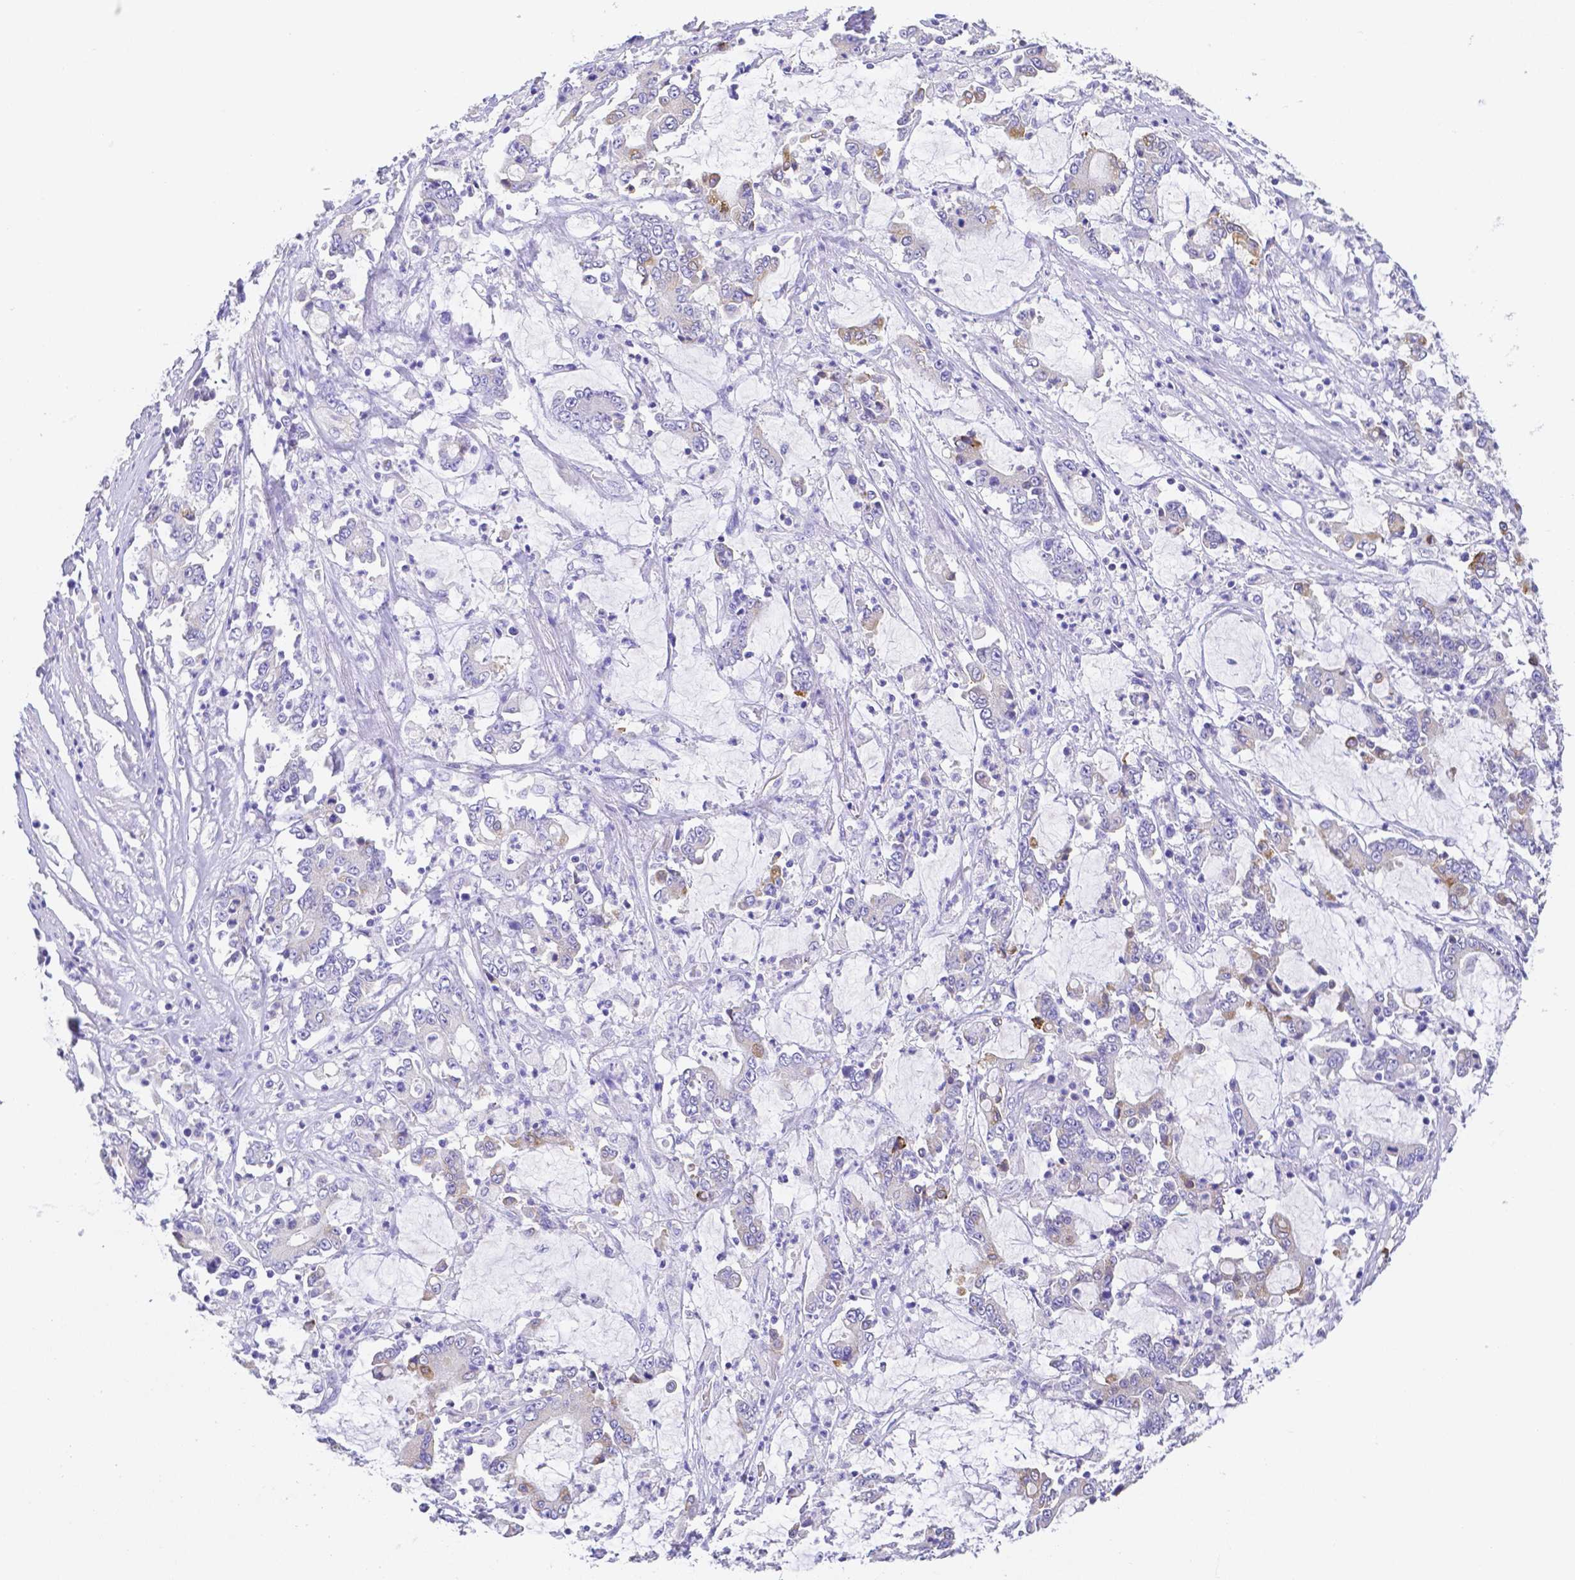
{"staining": {"intensity": "negative", "quantity": "none", "location": "none"}, "tissue": "stomach cancer", "cell_type": "Tumor cells", "image_type": "cancer", "snomed": [{"axis": "morphology", "description": "Adenocarcinoma, NOS"}, {"axis": "topography", "description": "Stomach, upper"}], "caption": "An immunohistochemistry photomicrograph of stomach adenocarcinoma is shown. There is no staining in tumor cells of stomach adenocarcinoma.", "gene": "ZG16B", "patient": {"sex": "male", "age": 68}}